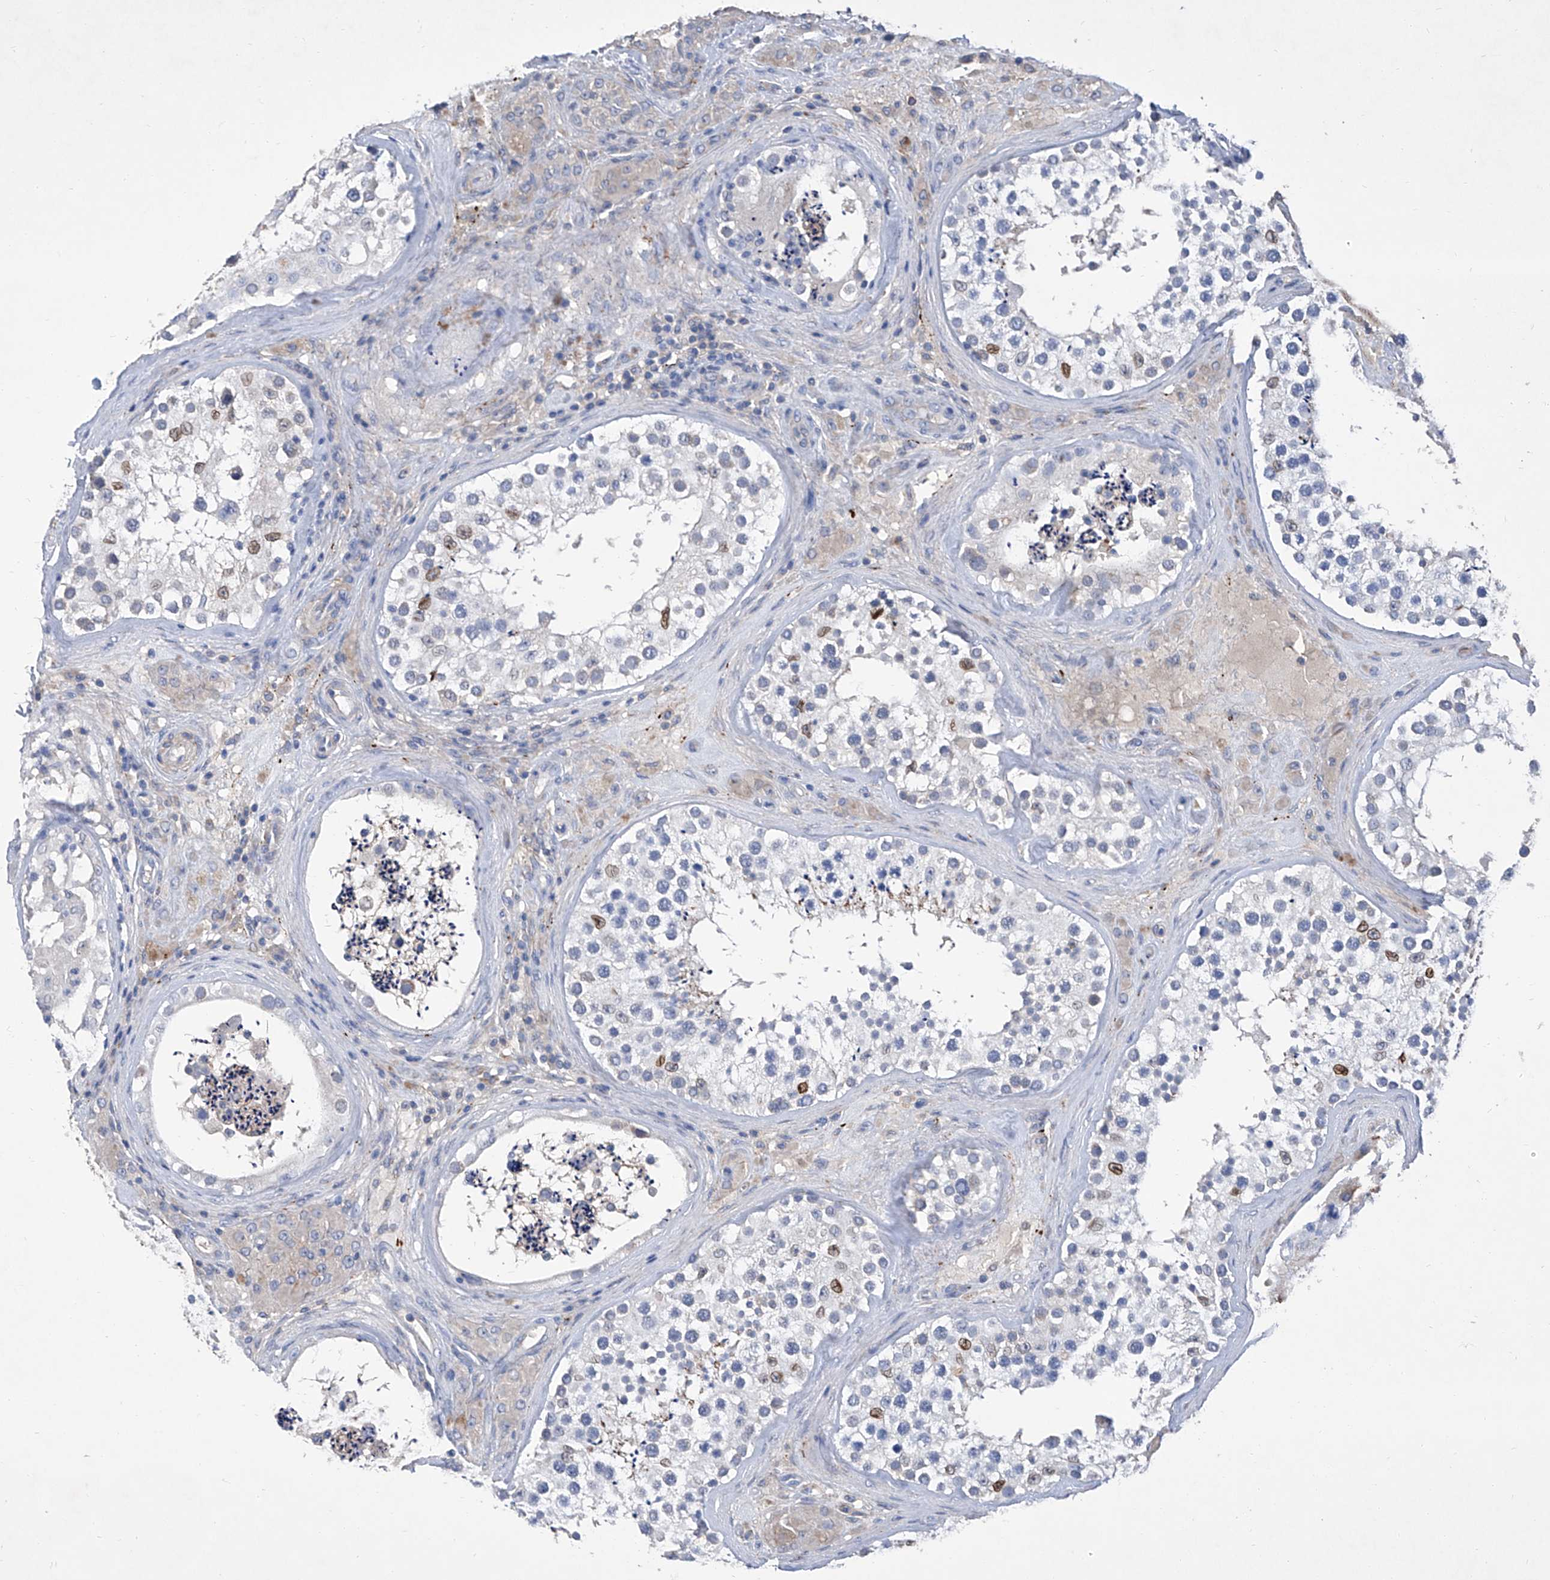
{"staining": {"intensity": "moderate", "quantity": "<25%", "location": "nuclear"}, "tissue": "testis", "cell_type": "Cells in seminiferous ducts", "image_type": "normal", "snomed": [{"axis": "morphology", "description": "Normal tissue, NOS"}, {"axis": "topography", "description": "Testis"}], "caption": "Testis stained for a protein reveals moderate nuclear positivity in cells in seminiferous ducts.", "gene": "GPT", "patient": {"sex": "male", "age": 46}}